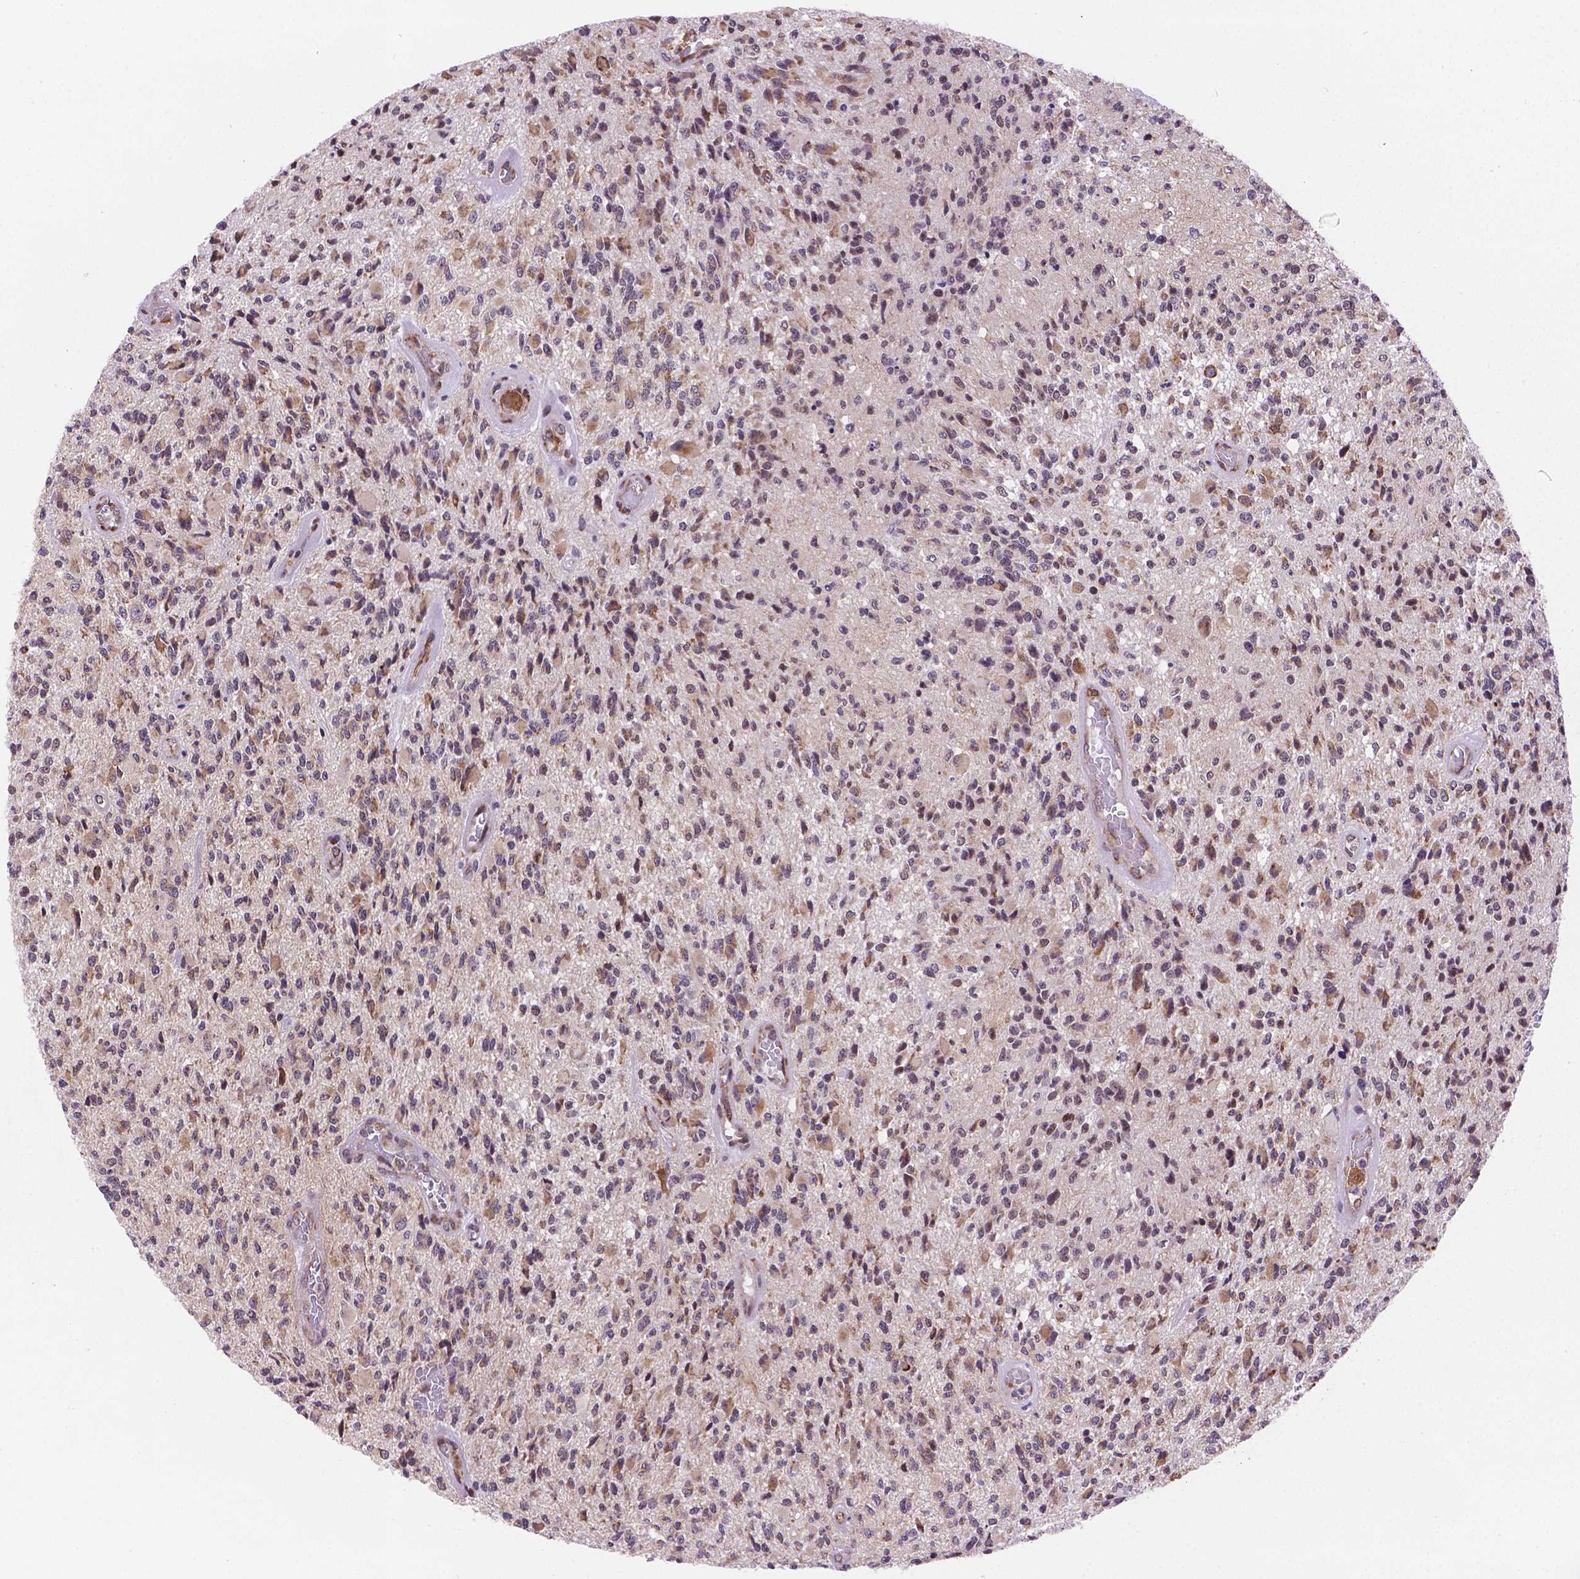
{"staining": {"intensity": "weak", "quantity": "25%-75%", "location": "cytoplasmic/membranous"}, "tissue": "glioma", "cell_type": "Tumor cells", "image_type": "cancer", "snomed": [{"axis": "morphology", "description": "Glioma, malignant, High grade"}, {"axis": "topography", "description": "Brain"}], "caption": "IHC of human glioma demonstrates low levels of weak cytoplasmic/membranous expression in about 25%-75% of tumor cells.", "gene": "FNIP1", "patient": {"sex": "female", "age": 63}}